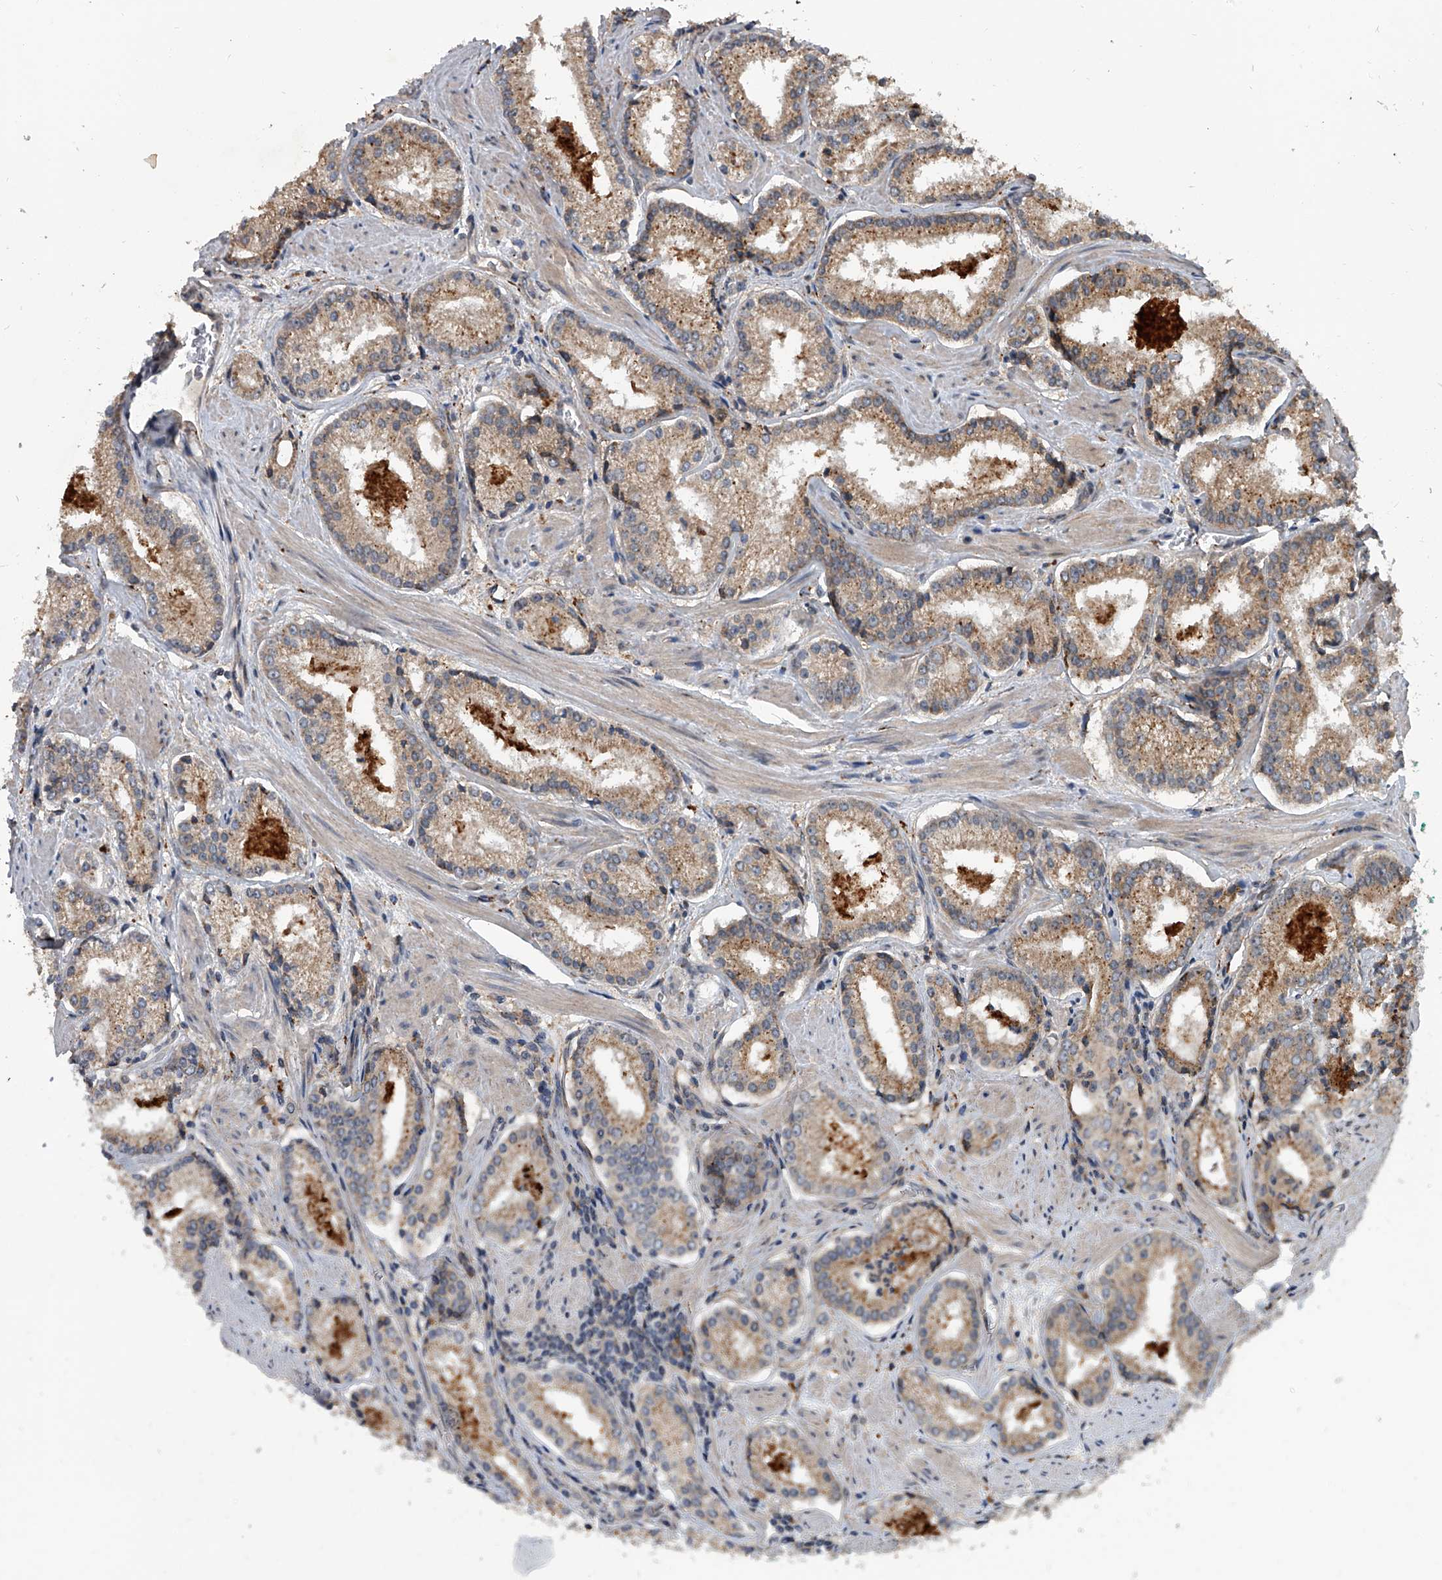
{"staining": {"intensity": "weak", "quantity": "25%-75%", "location": "cytoplasmic/membranous"}, "tissue": "prostate cancer", "cell_type": "Tumor cells", "image_type": "cancer", "snomed": [{"axis": "morphology", "description": "Adenocarcinoma, Low grade"}, {"axis": "topography", "description": "Prostate"}], "caption": "IHC staining of prostate cancer, which reveals low levels of weak cytoplasmic/membranous positivity in approximately 25%-75% of tumor cells indicating weak cytoplasmic/membranous protein staining. The staining was performed using DAB (3,3'-diaminobenzidine) (brown) for protein detection and nuclei were counterstained in hematoxylin (blue).", "gene": "GEMIN8", "patient": {"sex": "male", "age": 54}}